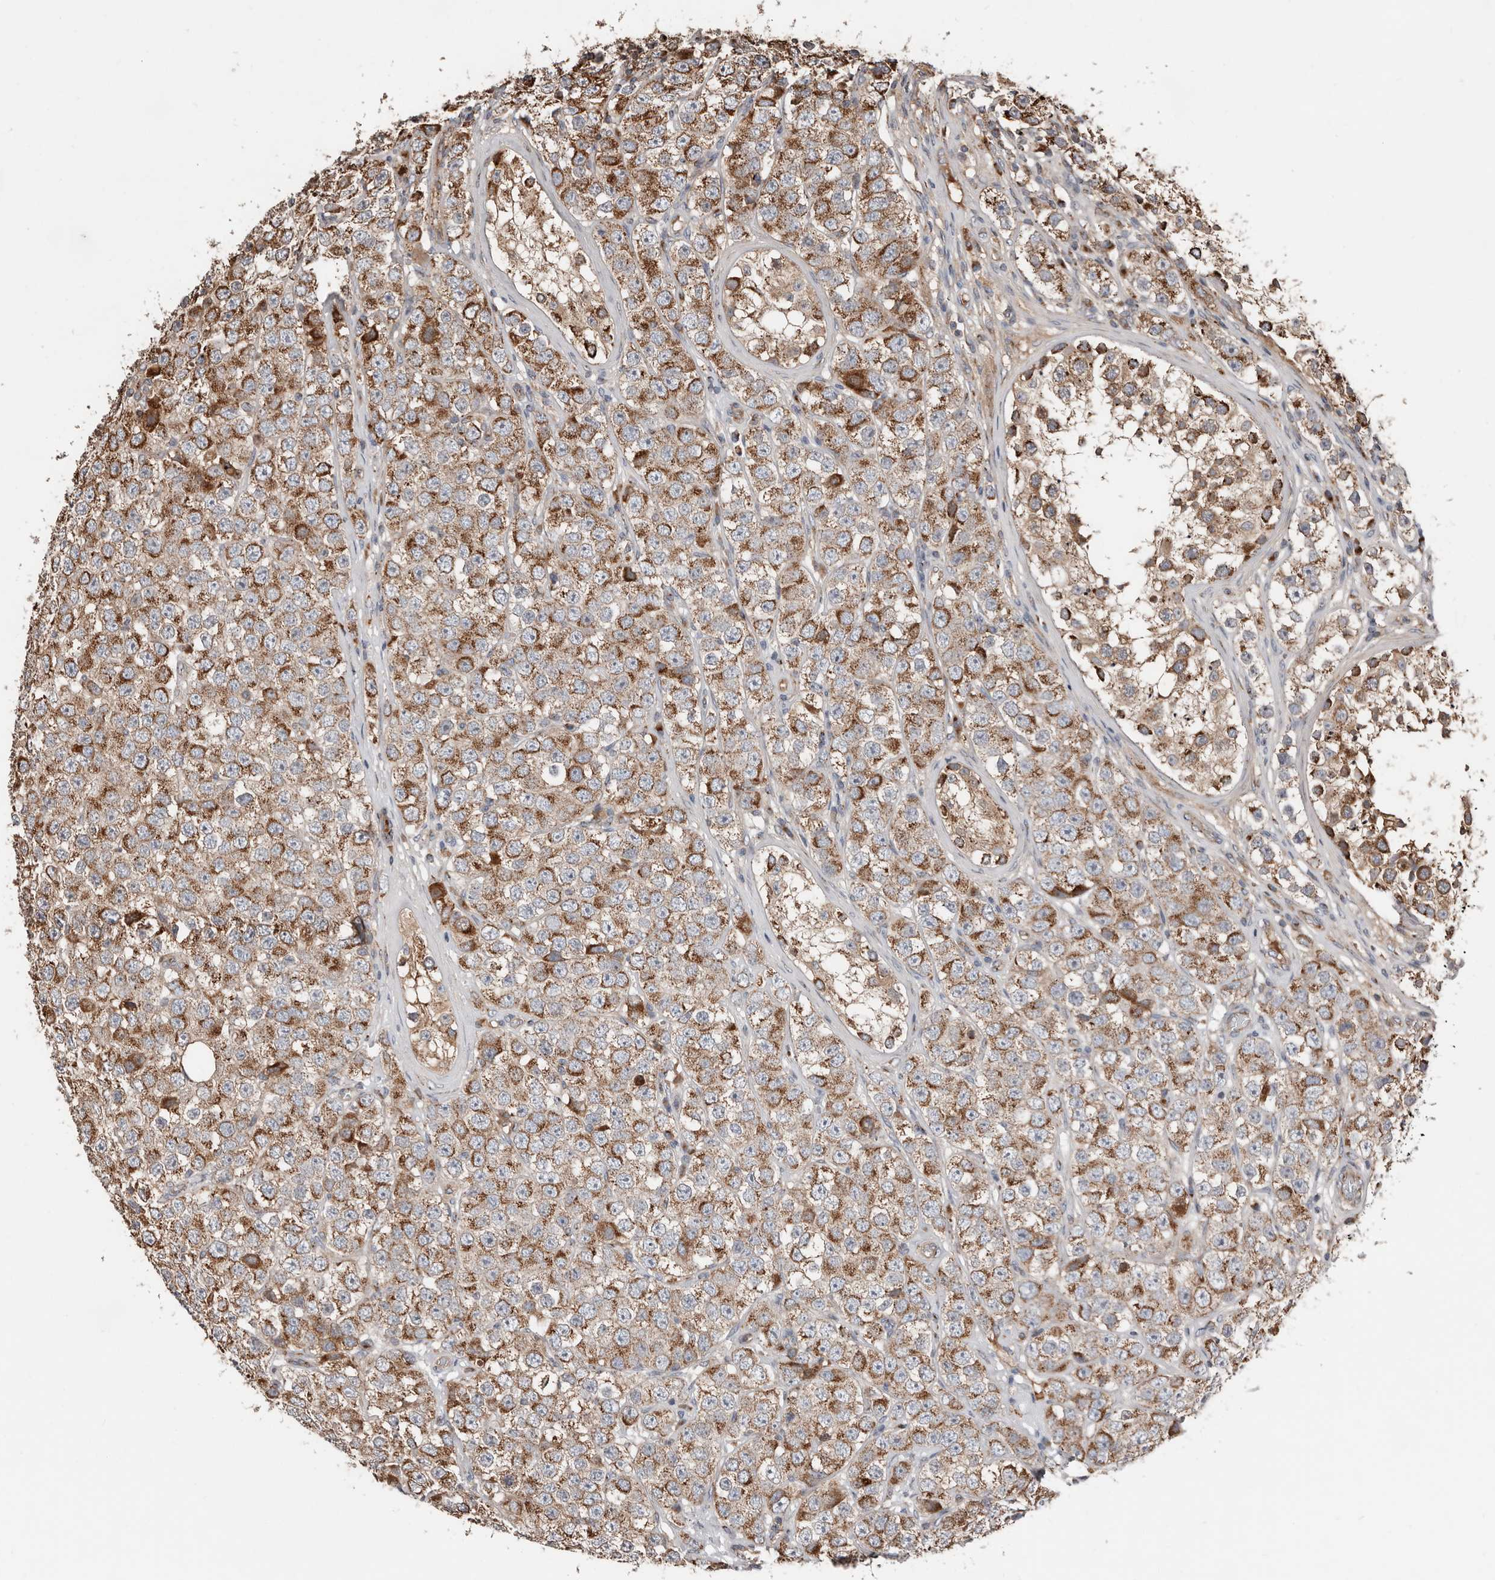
{"staining": {"intensity": "moderate", "quantity": ">75%", "location": "cytoplasmic/membranous"}, "tissue": "testis cancer", "cell_type": "Tumor cells", "image_type": "cancer", "snomed": [{"axis": "morphology", "description": "Seminoma, NOS"}, {"axis": "topography", "description": "Testis"}], "caption": "About >75% of tumor cells in testis seminoma demonstrate moderate cytoplasmic/membranous protein expression as visualized by brown immunohistochemical staining.", "gene": "COG1", "patient": {"sex": "male", "age": 28}}